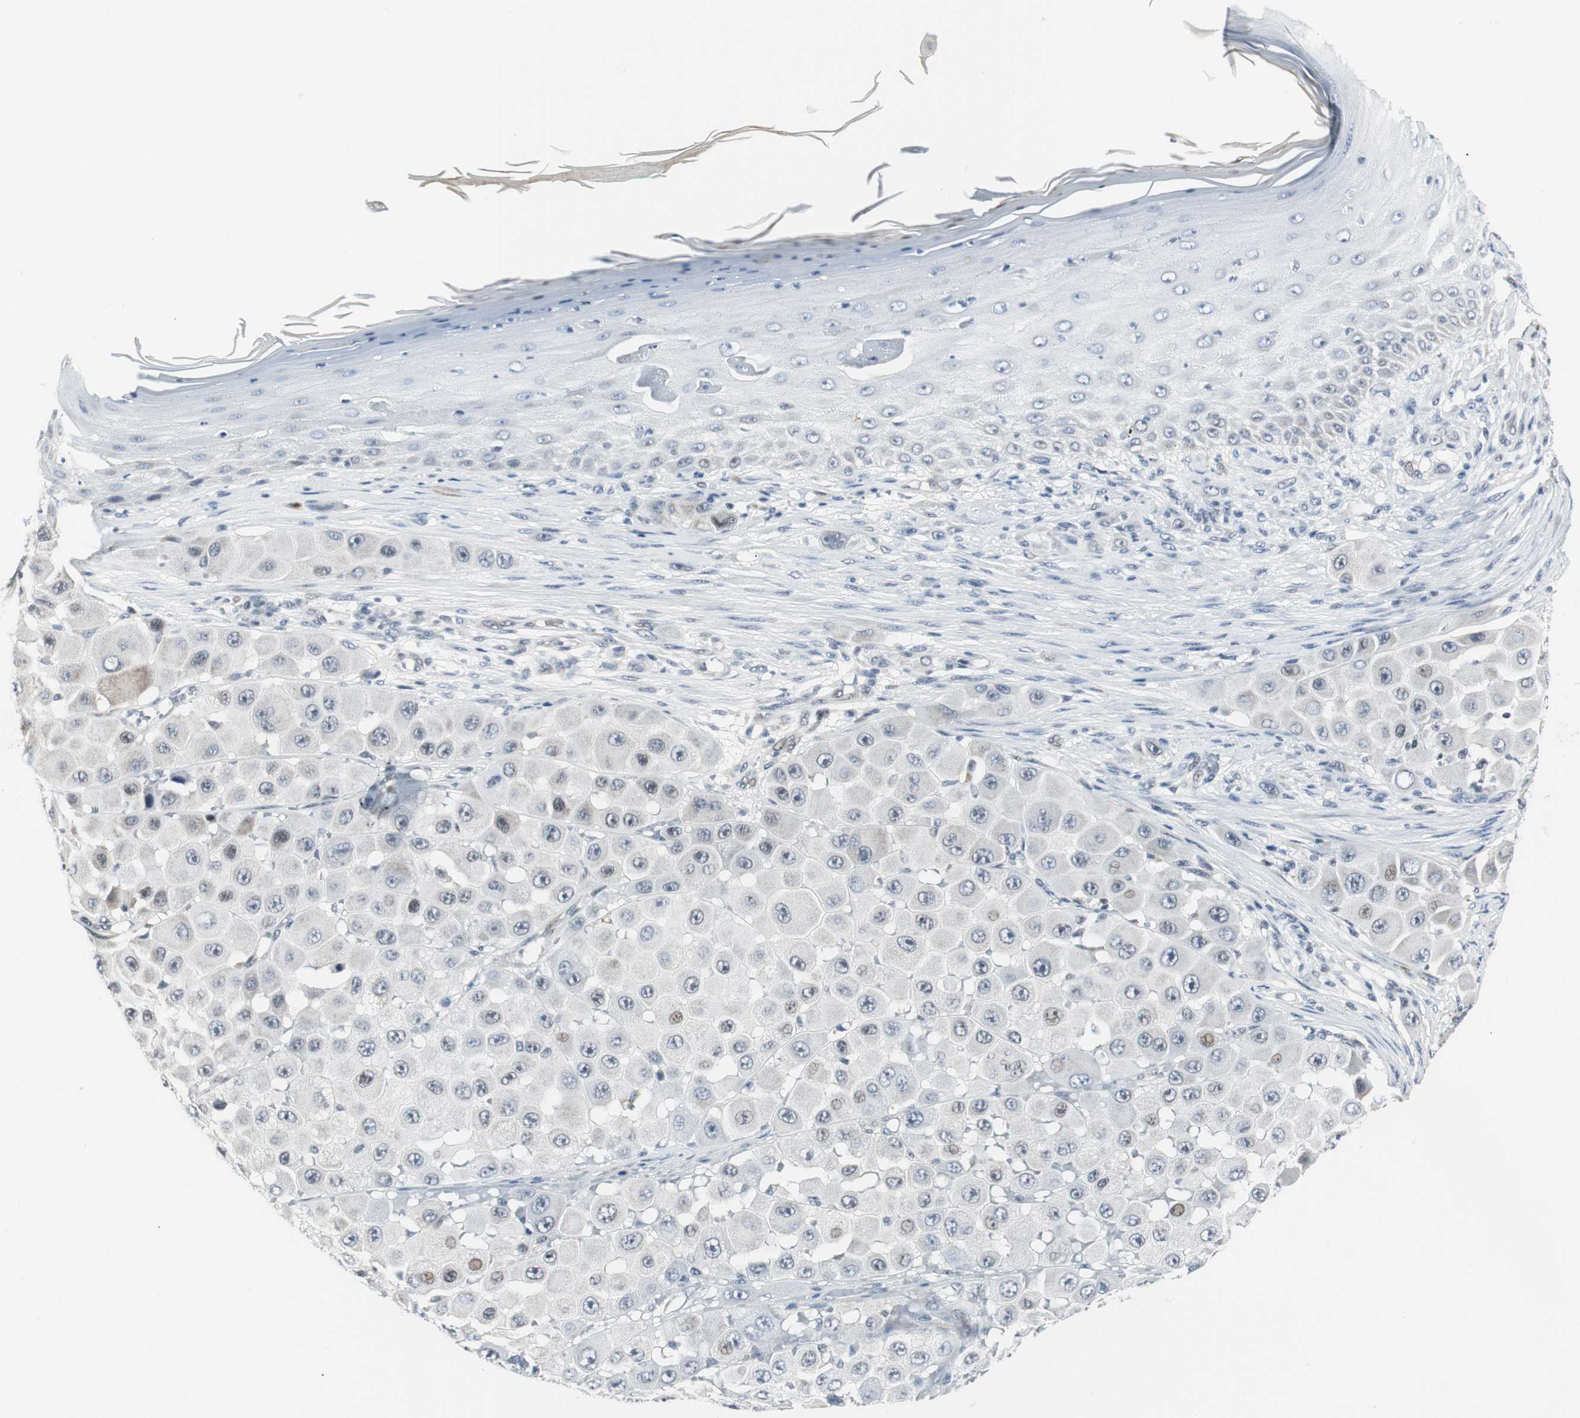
{"staining": {"intensity": "weak", "quantity": "<25%", "location": "nuclear"}, "tissue": "melanoma", "cell_type": "Tumor cells", "image_type": "cancer", "snomed": [{"axis": "morphology", "description": "Malignant melanoma, NOS"}, {"axis": "topography", "description": "Skin"}], "caption": "This is an immunohistochemistry histopathology image of human melanoma. There is no positivity in tumor cells.", "gene": "MTA1", "patient": {"sex": "female", "age": 81}}